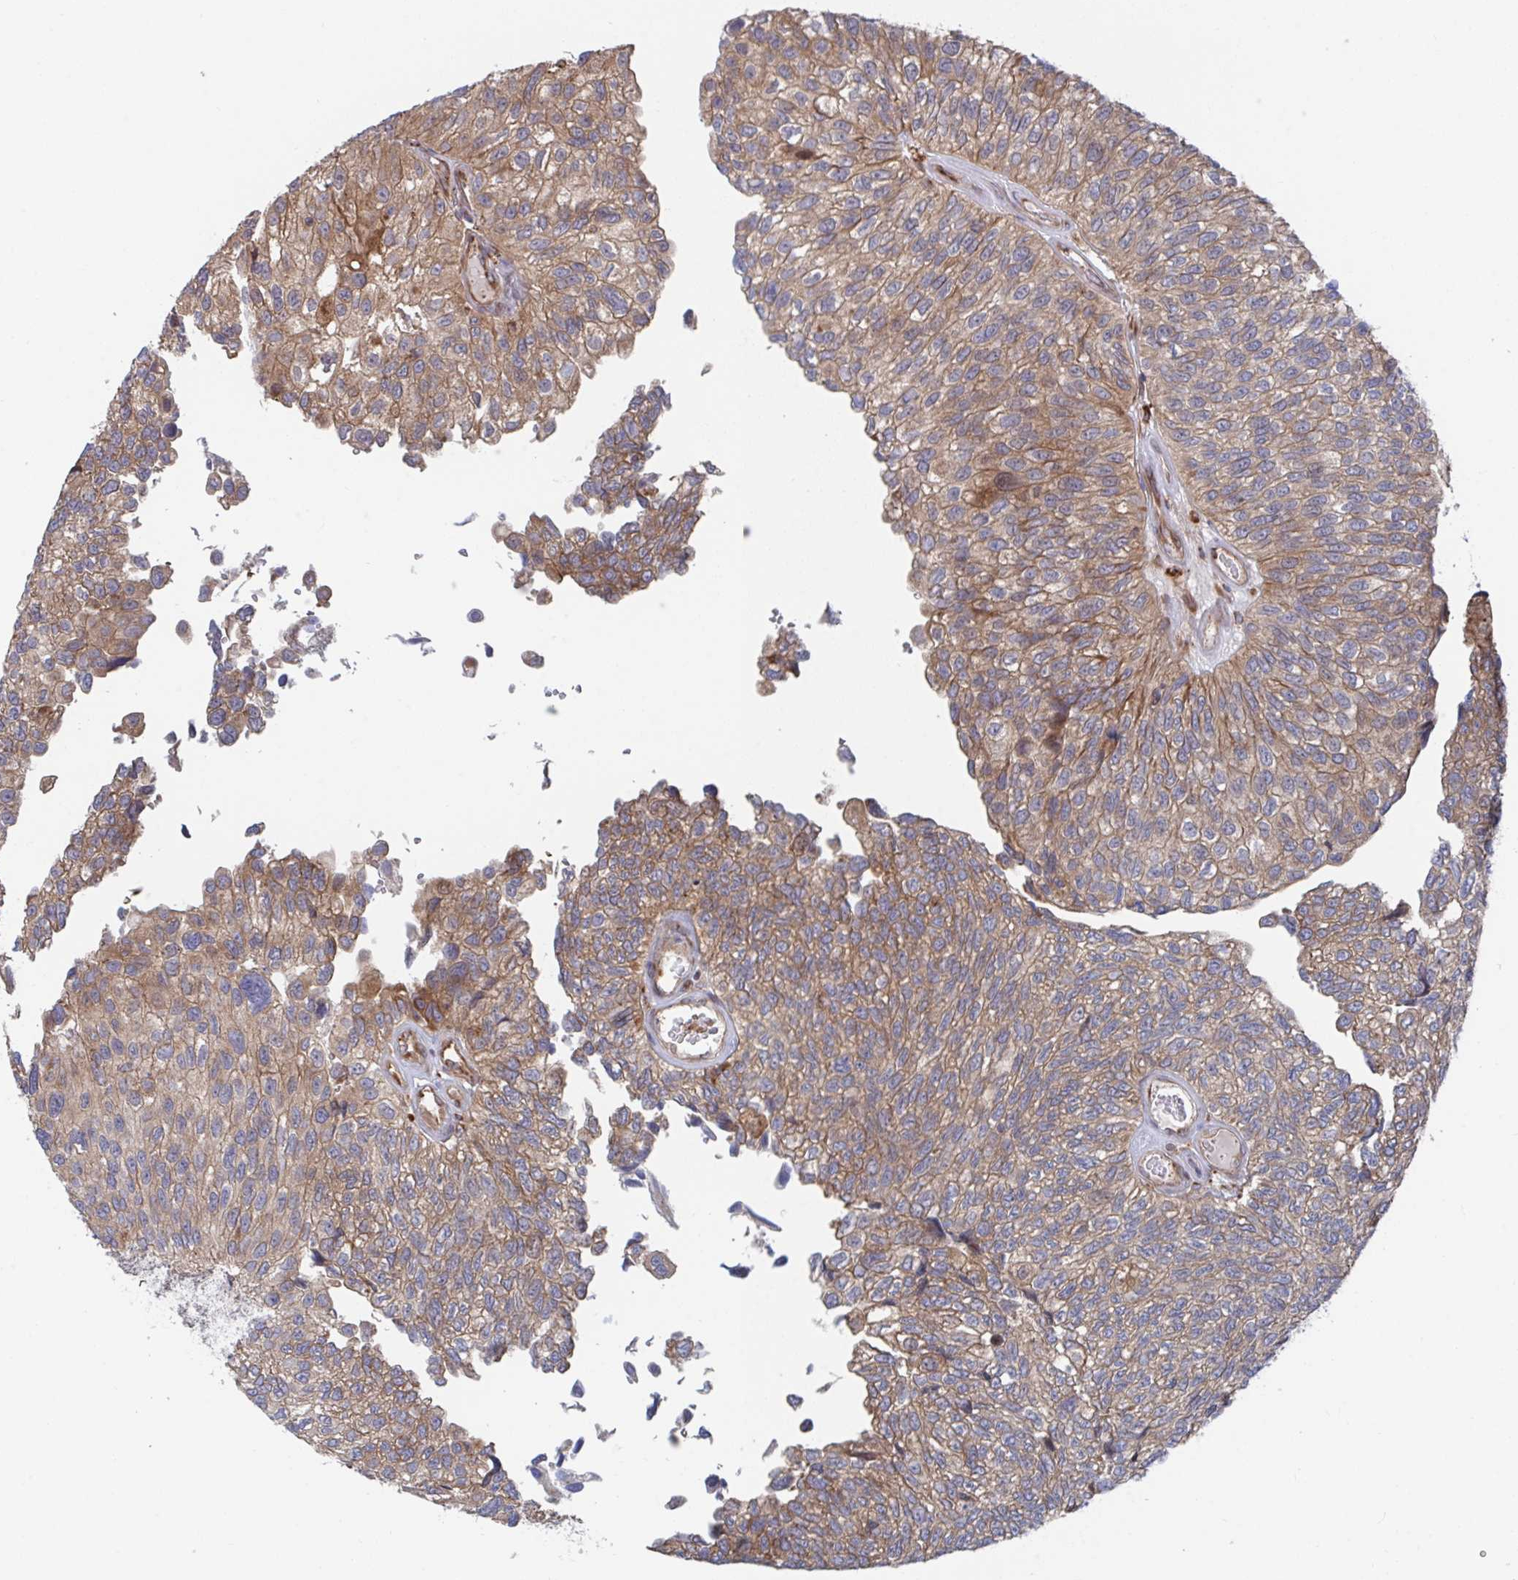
{"staining": {"intensity": "moderate", "quantity": ">75%", "location": "cytoplasmic/membranous"}, "tissue": "urothelial cancer", "cell_type": "Tumor cells", "image_type": "cancer", "snomed": [{"axis": "morphology", "description": "Urothelial carcinoma, NOS"}, {"axis": "topography", "description": "Urinary bladder"}], "caption": "A photomicrograph showing moderate cytoplasmic/membranous expression in about >75% of tumor cells in urothelial cancer, as visualized by brown immunohistochemical staining.", "gene": "FJX1", "patient": {"sex": "male", "age": 87}}